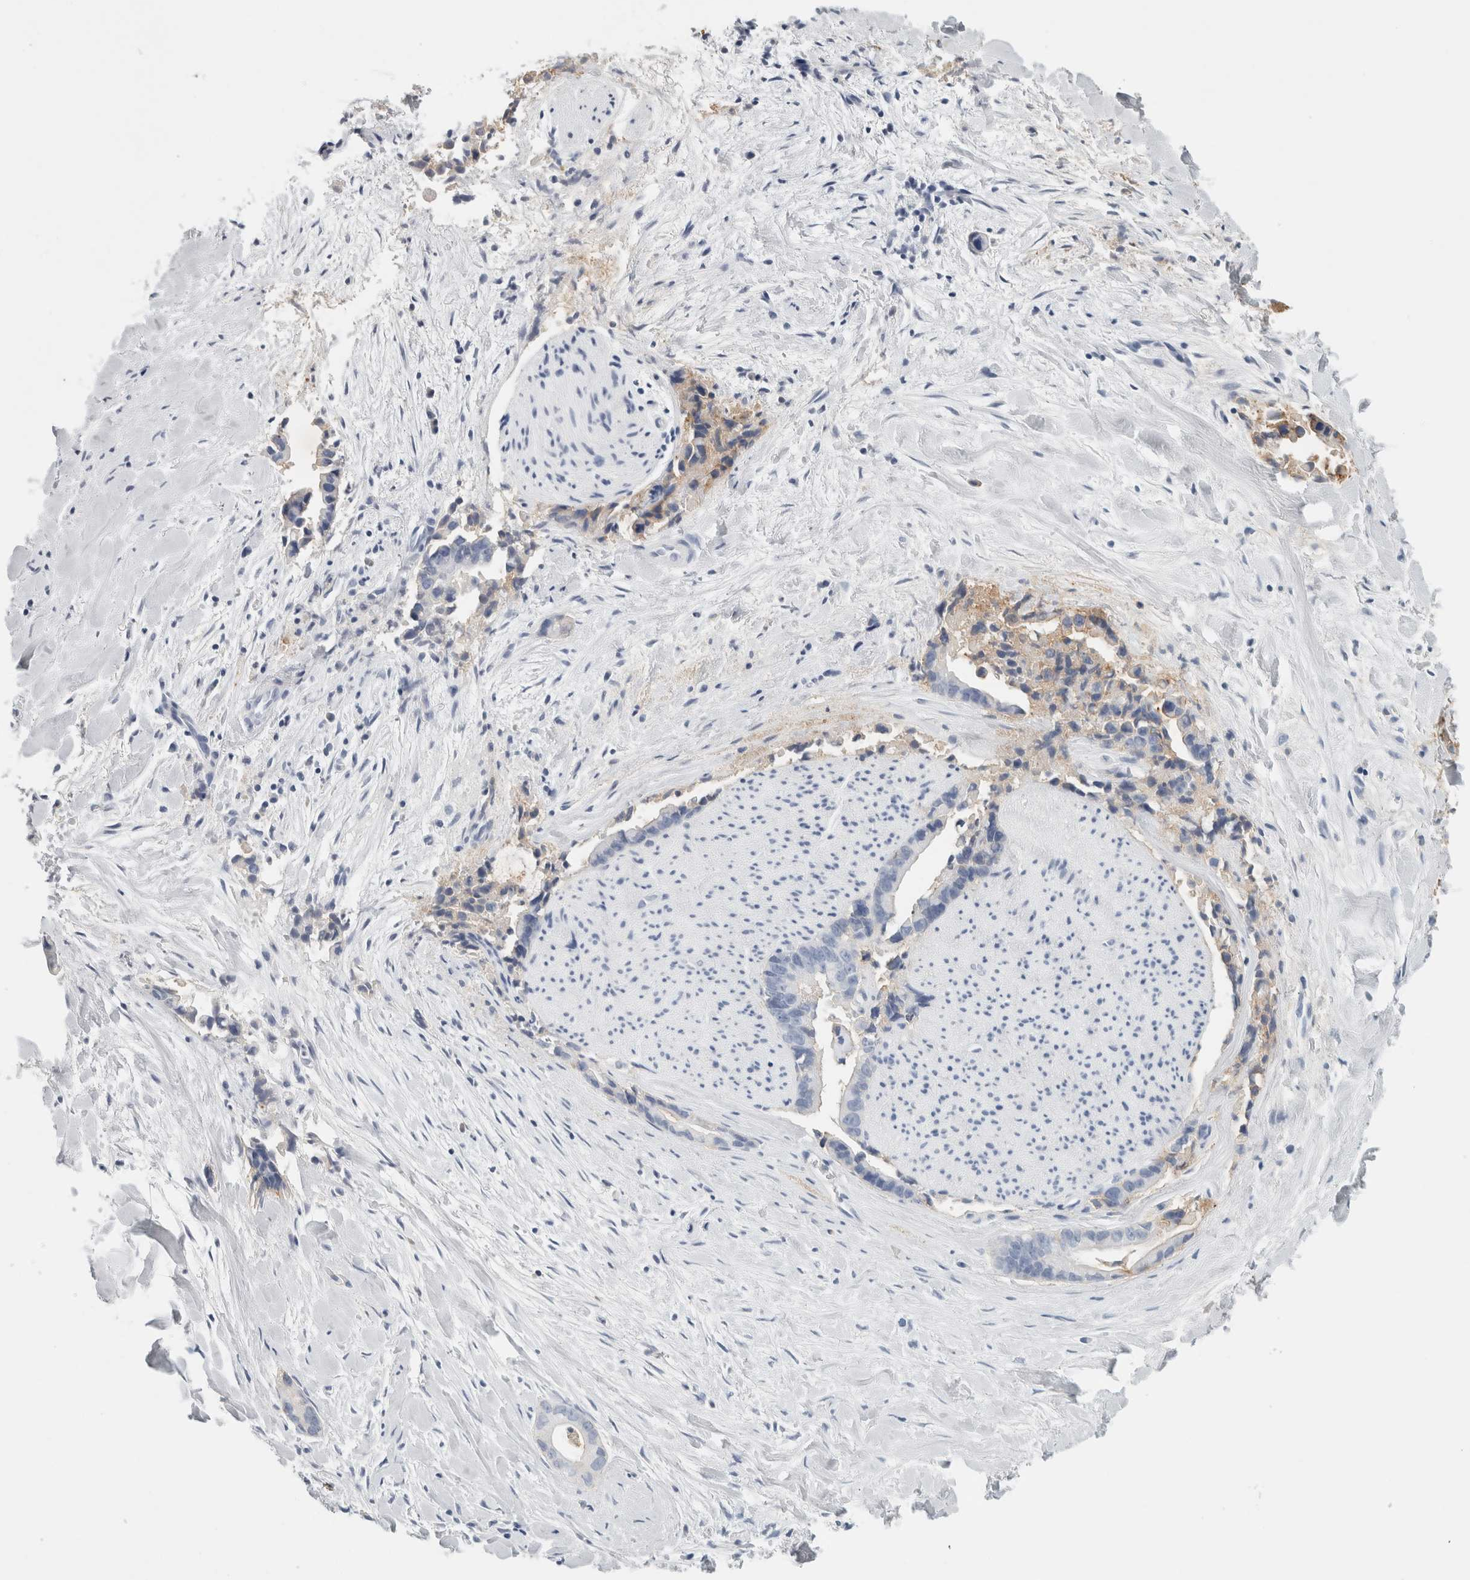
{"staining": {"intensity": "moderate", "quantity": "<25%", "location": "cytoplasmic/membranous"}, "tissue": "liver cancer", "cell_type": "Tumor cells", "image_type": "cancer", "snomed": [{"axis": "morphology", "description": "Cholangiocarcinoma"}, {"axis": "topography", "description": "Liver"}], "caption": "Protein expression analysis of human liver cancer (cholangiocarcinoma) reveals moderate cytoplasmic/membranous positivity in approximately <25% of tumor cells.", "gene": "TSPAN8", "patient": {"sex": "female", "age": 55}}